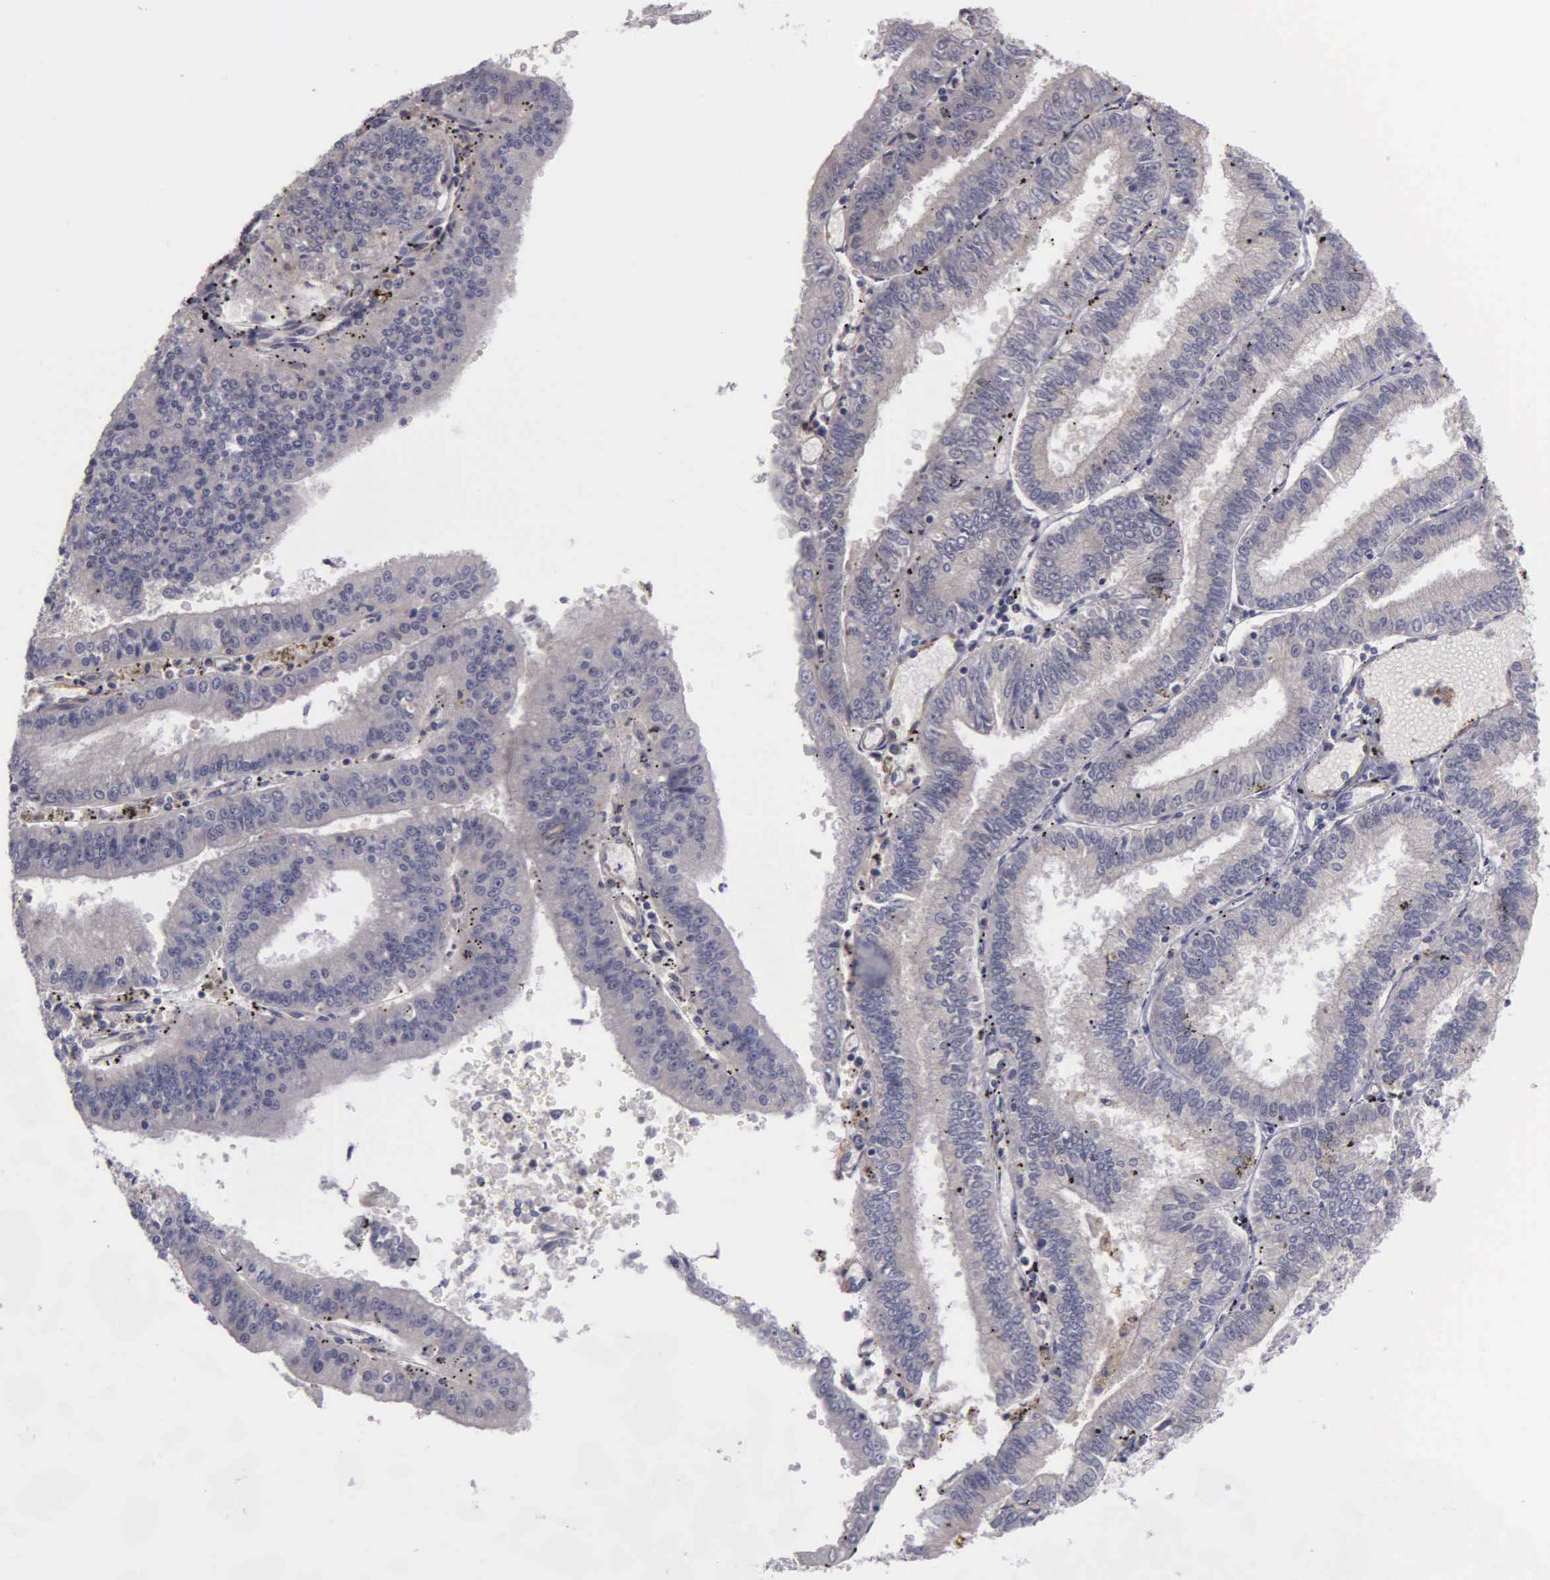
{"staining": {"intensity": "weak", "quantity": ">75%", "location": "cytoplasmic/membranous"}, "tissue": "endometrial cancer", "cell_type": "Tumor cells", "image_type": "cancer", "snomed": [{"axis": "morphology", "description": "Adenocarcinoma, NOS"}, {"axis": "topography", "description": "Endometrium"}], "caption": "This photomicrograph displays immunohistochemistry staining of human adenocarcinoma (endometrial), with low weak cytoplasmic/membranous staining in approximately >75% of tumor cells.", "gene": "RTL10", "patient": {"sex": "female", "age": 66}}